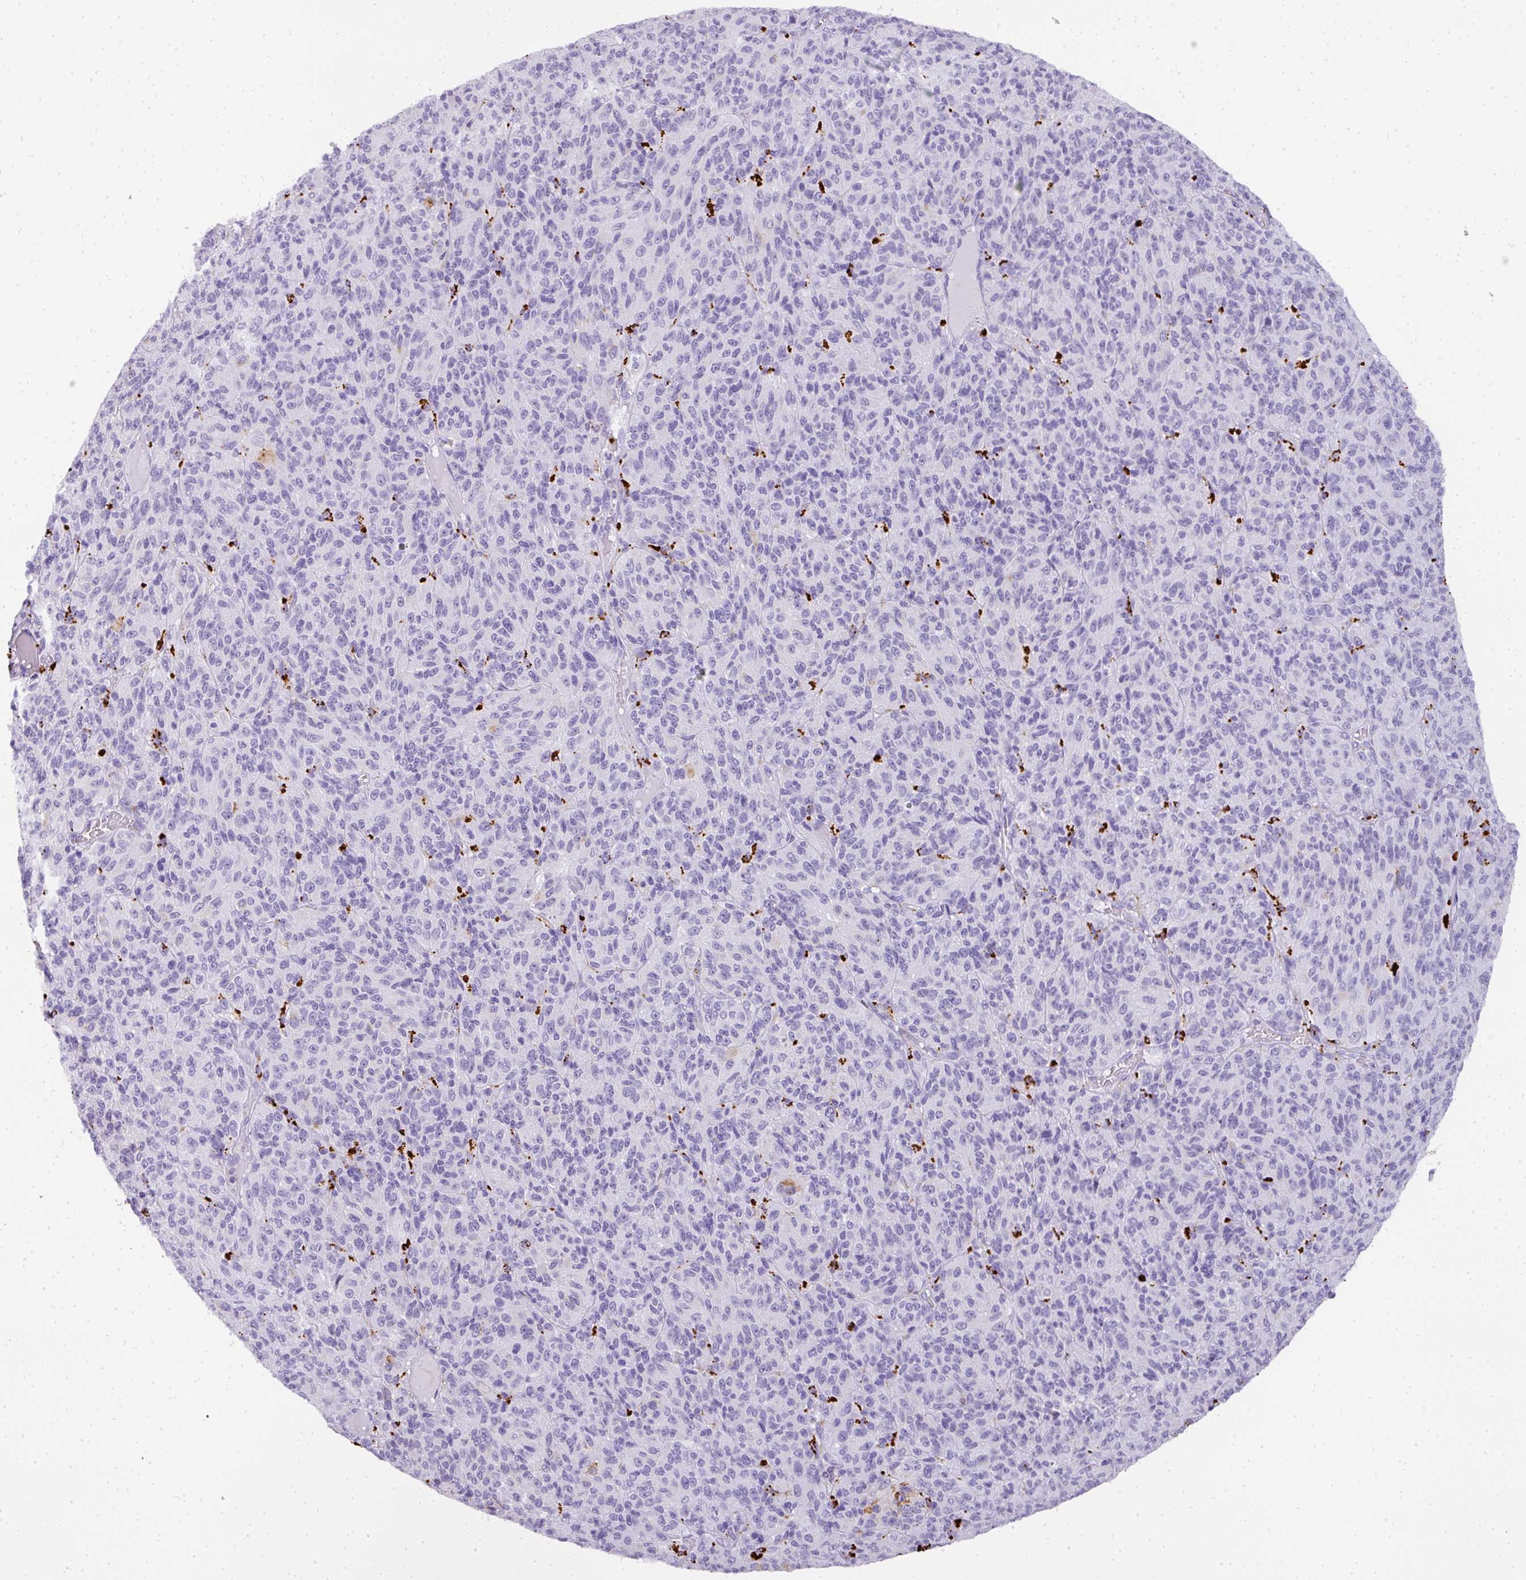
{"staining": {"intensity": "negative", "quantity": "none", "location": "none"}, "tissue": "melanoma", "cell_type": "Tumor cells", "image_type": "cancer", "snomed": [{"axis": "morphology", "description": "Malignant melanoma, Metastatic site"}, {"axis": "topography", "description": "Brain"}], "caption": "IHC of human melanoma demonstrates no staining in tumor cells.", "gene": "MMACHC", "patient": {"sex": "female", "age": 56}}